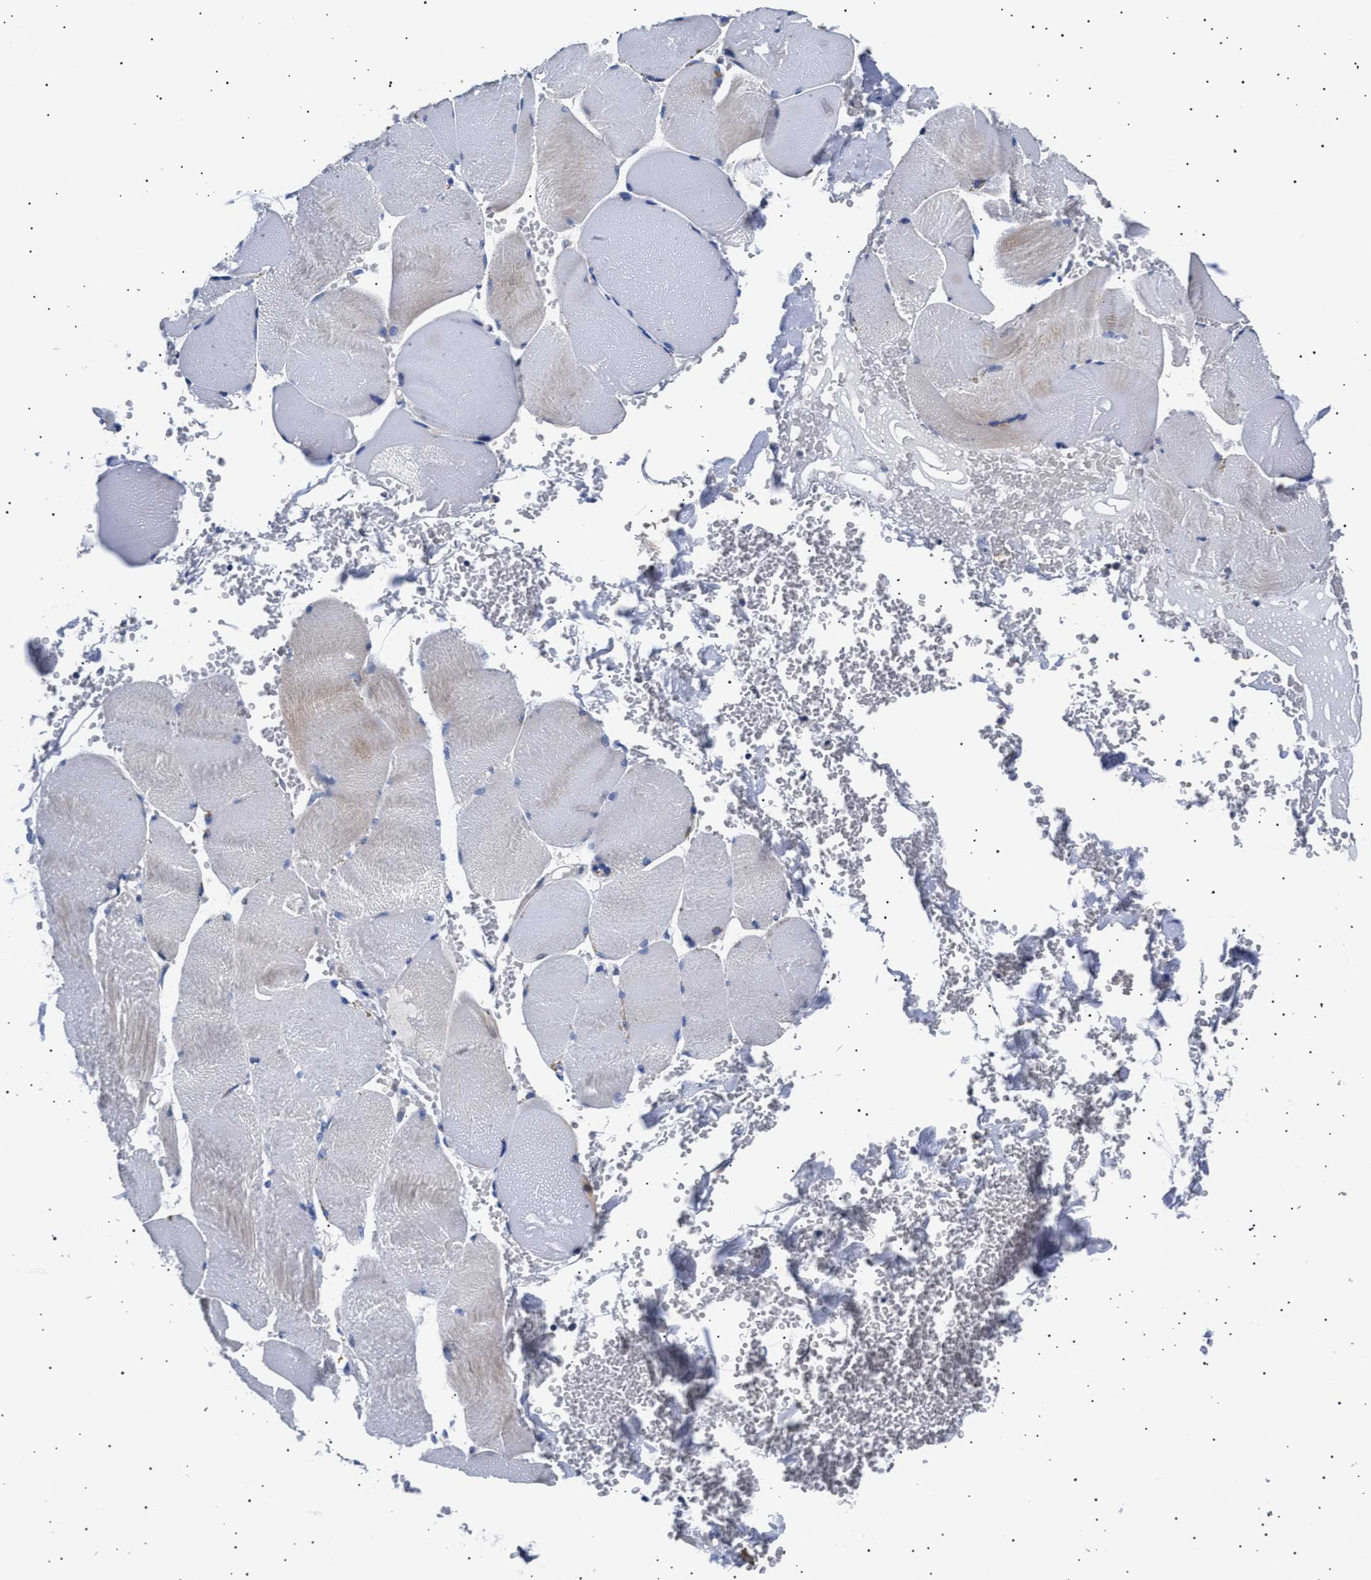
{"staining": {"intensity": "negative", "quantity": "none", "location": "none"}, "tissue": "skeletal muscle", "cell_type": "Myocytes", "image_type": "normal", "snomed": [{"axis": "morphology", "description": "Normal tissue, NOS"}, {"axis": "topography", "description": "Skin"}, {"axis": "topography", "description": "Skeletal muscle"}], "caption": "IHC photomicrograph of unremarkable skeletal muscle: human skeletal muscle stained with DAB reveals no significant protein staining in myocytes. (DAB (3,3'-diaminobenzidine) immunohistochemistry, high magnification).", "gene": "HEMGN", "patient": {"sex": "male", "age": 83}}